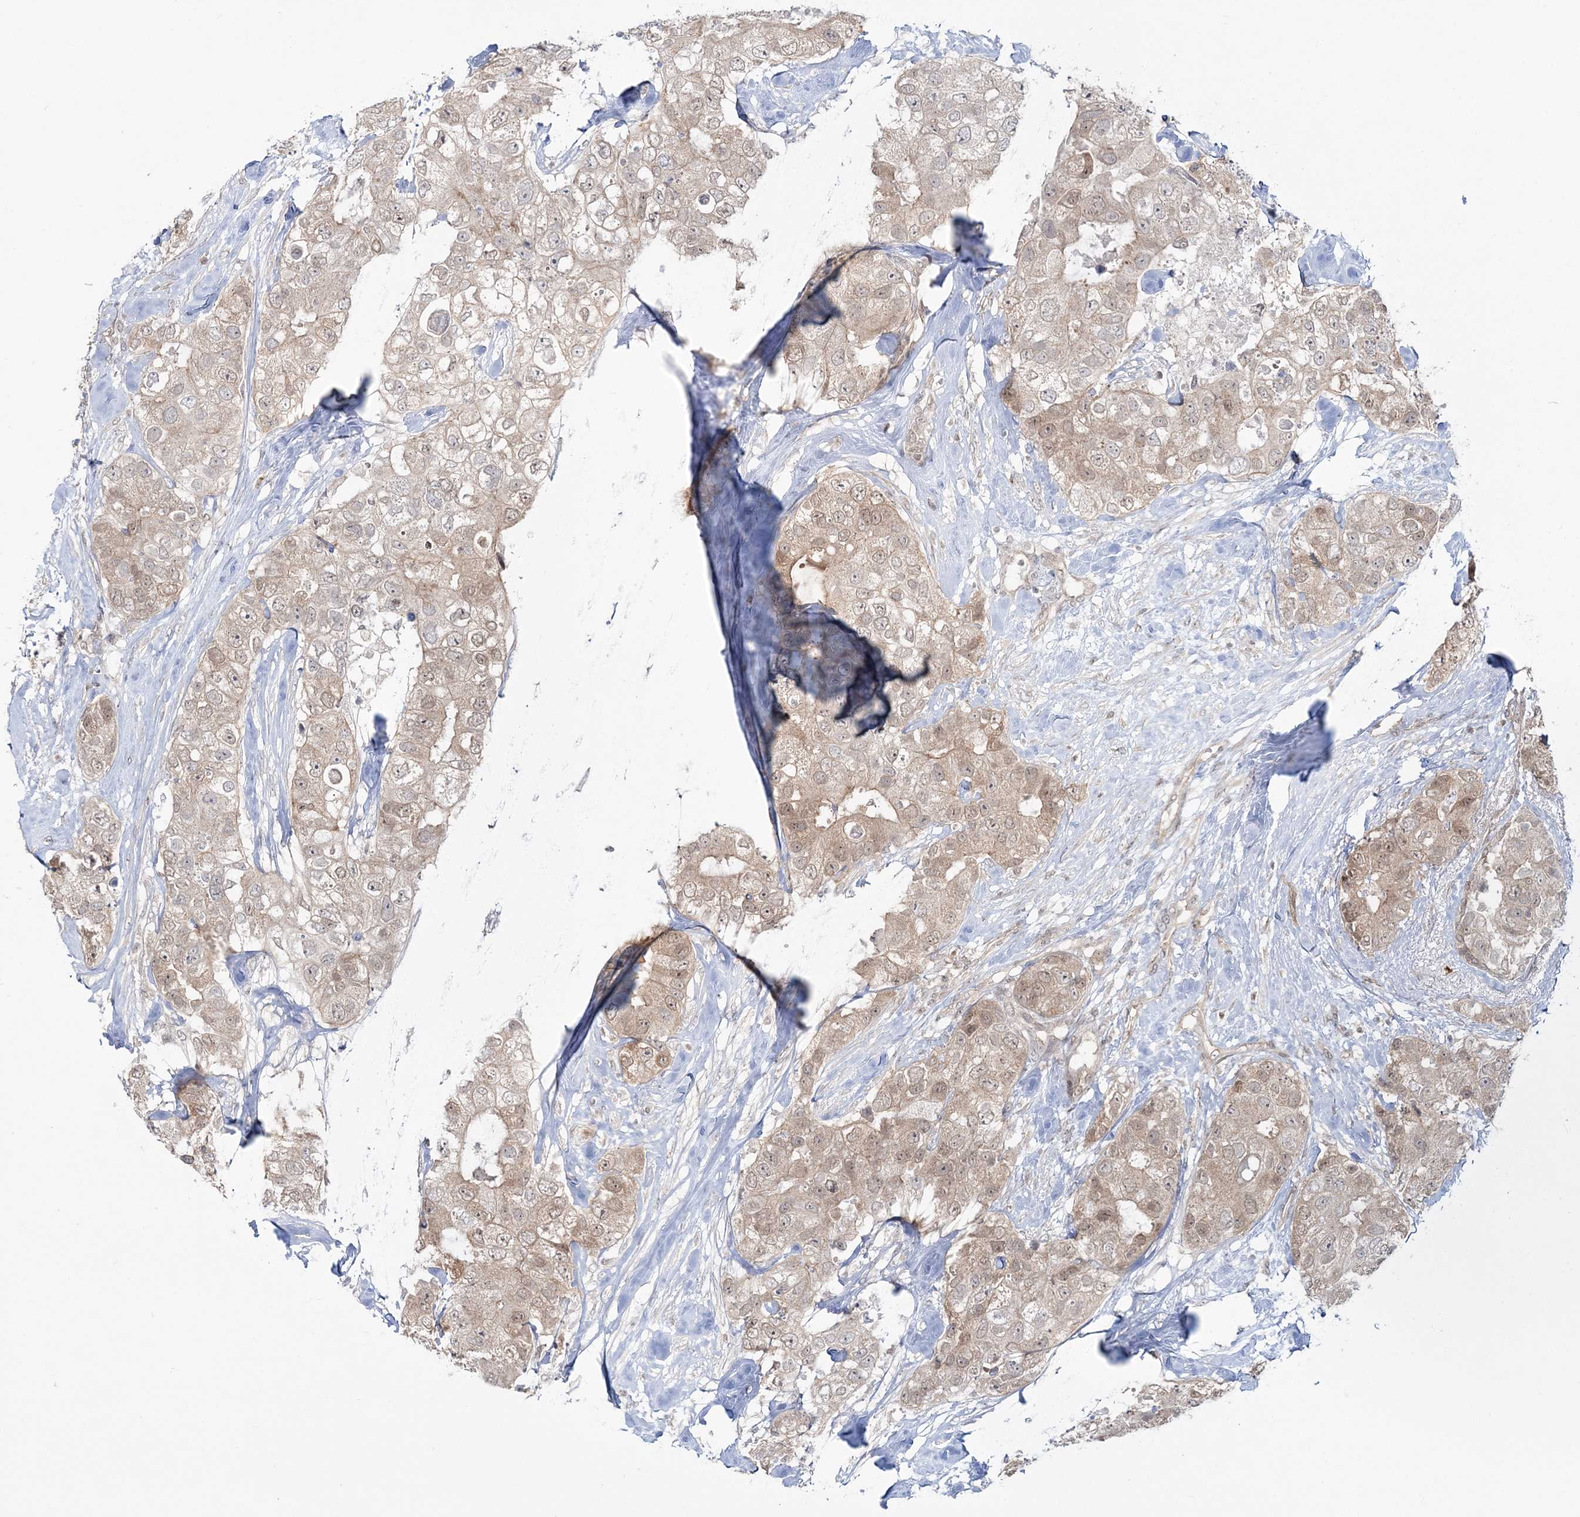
{"staining": {"intensity": "weak", "quantity": ">75%", "location": "cytoplasmic/membranous"}, "tissue": "breast cancer", "cell_type": "Tumor cells", "image_type": "cancer", "snomed": [{"axis": "morphology", "description": "Duct carcinoma"}, {"axis": "topography", "description": "Breast"}], "caption": "There is low levels of weak cytoplasmic/membranous positivity in tumor cells of invasive ductal carcinoma (breast), as demonstrated by immunohistochemical staining (brown color).", "gene": "ZFAND6", "patient": {"sex": "female", "age": 62}}